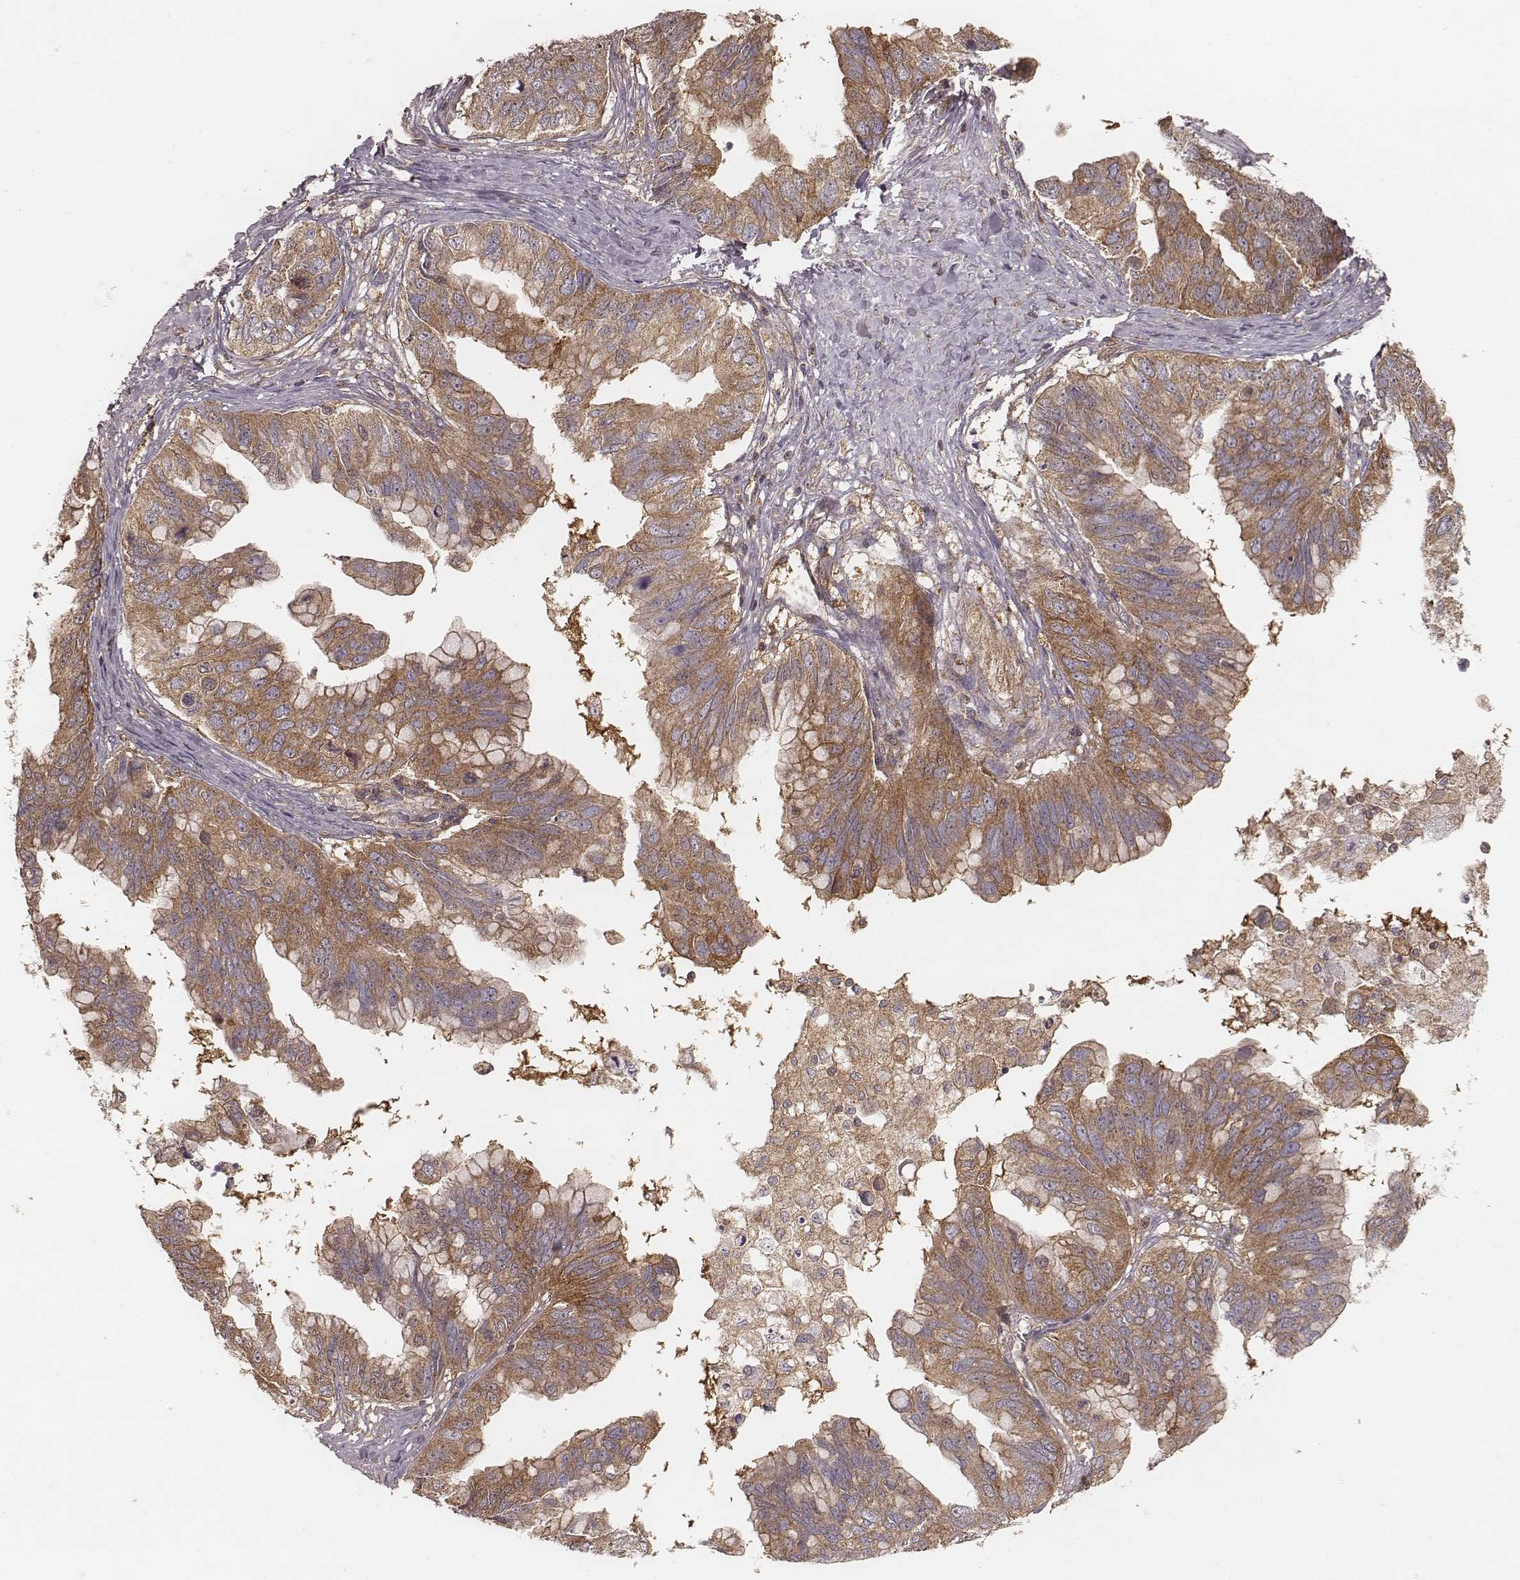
{"staining": {"intensity": "moderate", "quantity": ">75%", "location": "cytoplasmic/membranous"}, "tissue": "ovarian cancer", "cell_type": "Tumor cells", "image_type": "cancer", "snomed": [{"axis": "morphology", "description": "Cystadenocarcinoma, mucinous, NOS"}, {"axis": "topography", "description": "Ovary"}], "caption": "Tumor cells reveal medium levels of moderate cytoplasmic/membranous staining in about >75% of cells in human ovarian cancer.", "gene": "CARS1", "patient": {"sex": "female", "age": 76}}